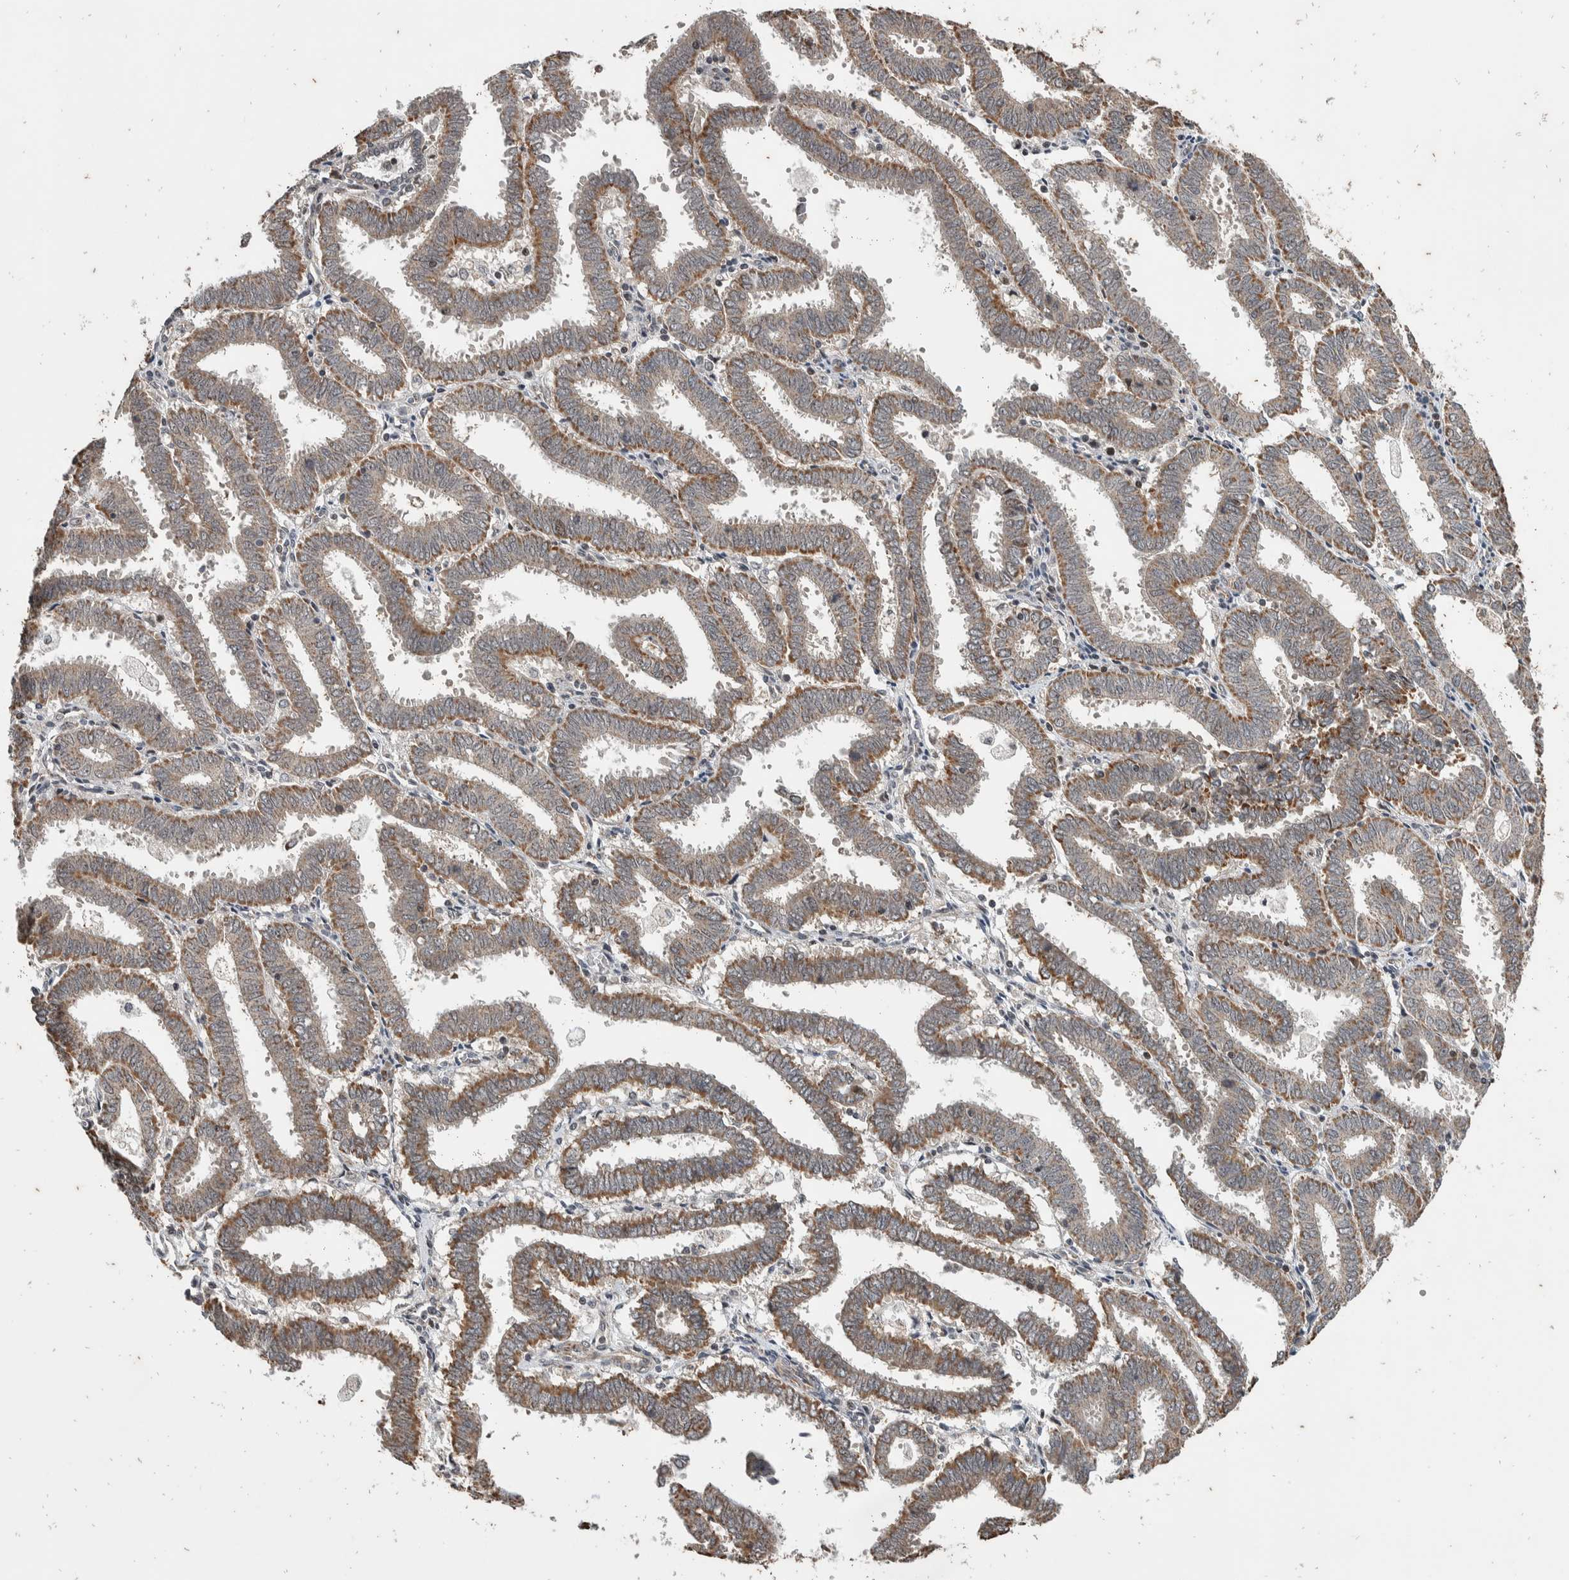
{"staining": {"intensity": "weak", "quantity": "25%-75%", "location": "cytoplasmic/membranous,nuclear"}, "tissue": "endometrial cancer", "cell_type": "Tumor cells", "image_type": "cancer", "snomed": [{"axis": "morphology", "description": "Adenocarcinoma, NOS"}, {"axis": "topography", "description": "Uterus"}], "caption": "A photomicrograph of human endometrial cancer stained for a protein demonstrates weak cytoplasmic/membranous and nuclear brown staining in tumor cells. Using DAB (brown) and hematoxylin (blue) stains, captured at high magnification using brightfield microscopy.", "gene": "ATXN7L1", "patient": {"sex": "female", "age": 83}}